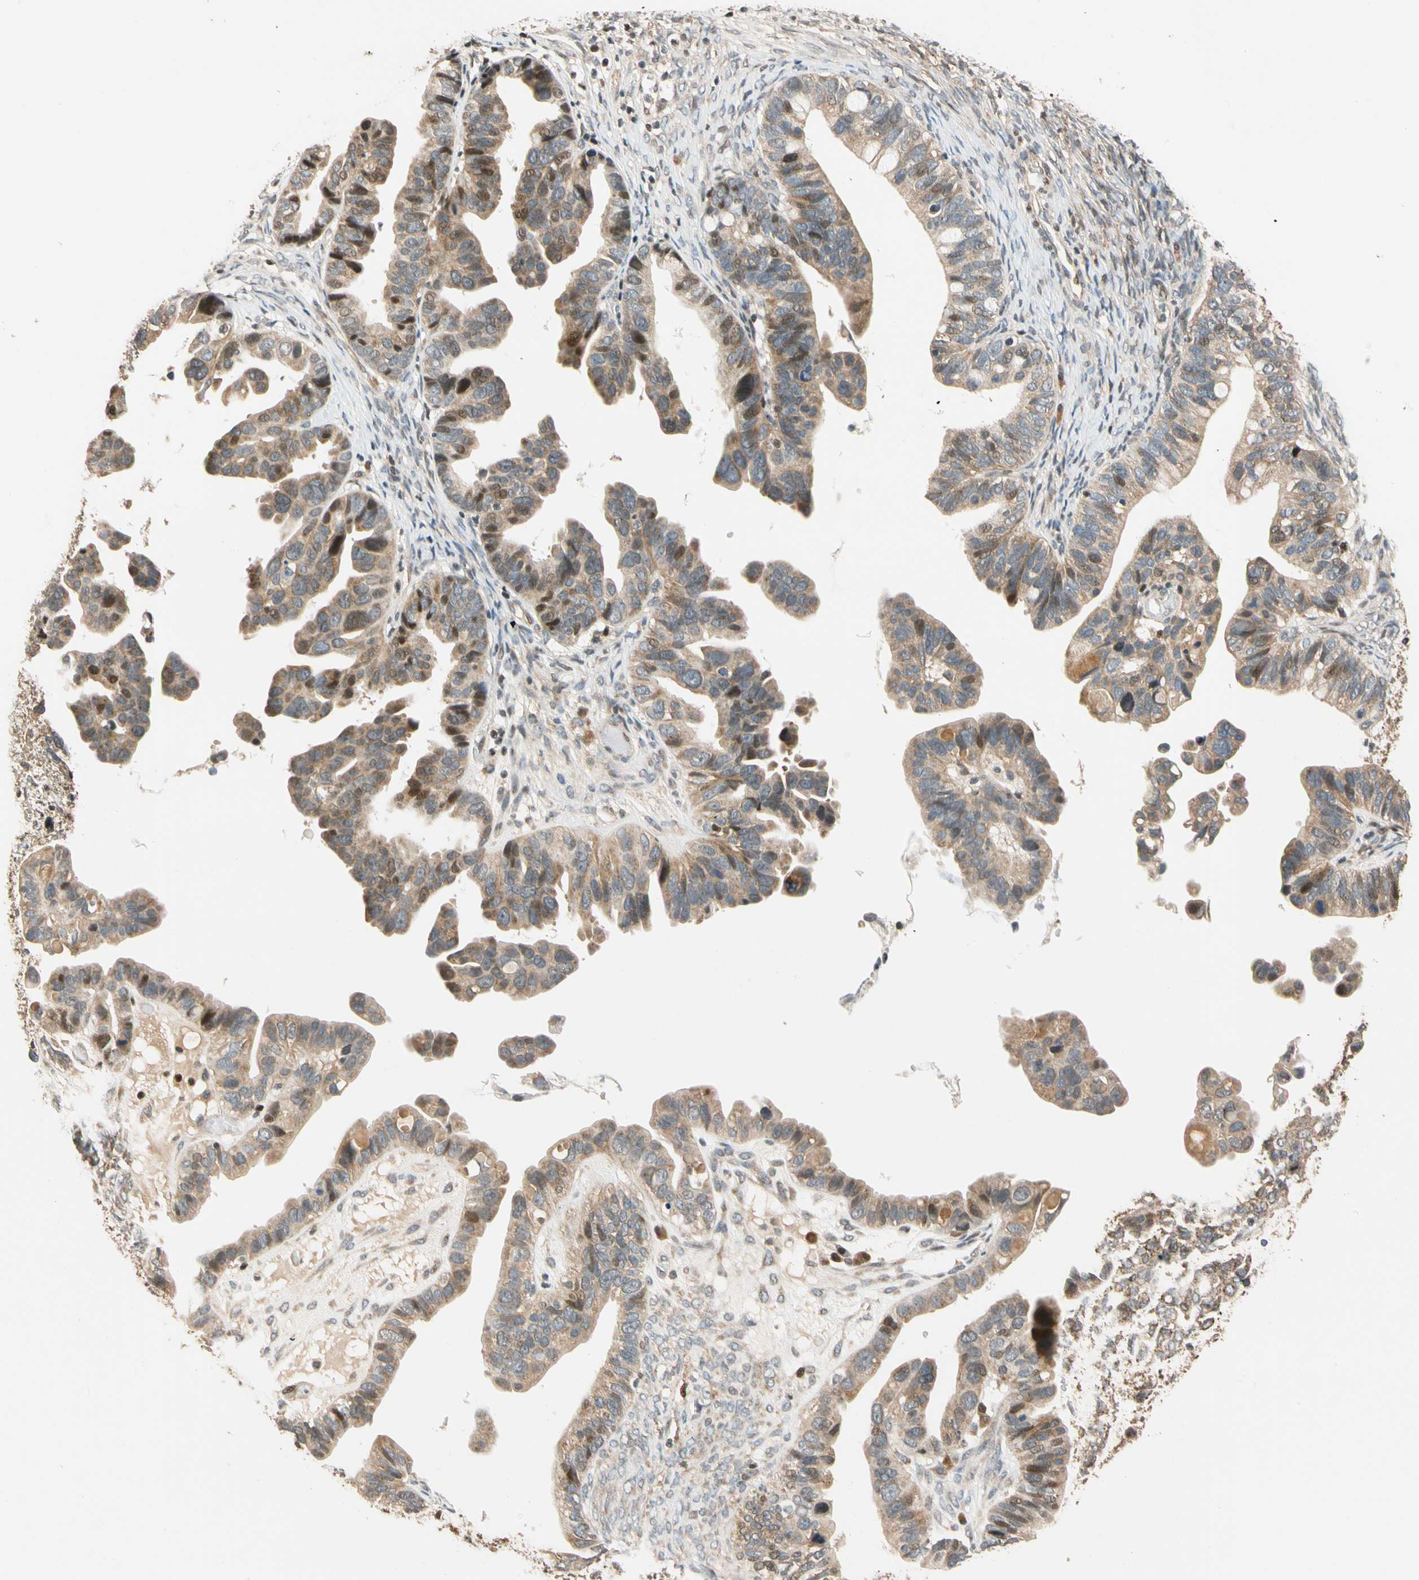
{"staining": {"intensity": "moderate", "quantity": ">75%", "location": "cytoplasmic/membranous,nuclear"}, "tissue": "ovarian cancer", "cell_type": "Tumor cells", "image_type": "cancer", "snomed": [{"axis": "morphology", "description": "Cystadenocarcinoma, serous, NOS"}, {"axis": "topography", "description": "Ovary"}], "caption": "About >75% of tumor cells in ovarian cancer (serous cystadenocarcinoma) reveal moderate cytoplasmic/membranous and nuclear protein staining as visualized by brown immunohistochemical staining.", "gene": "HECW1", "patient": {"sex": "female", "age": 56}}